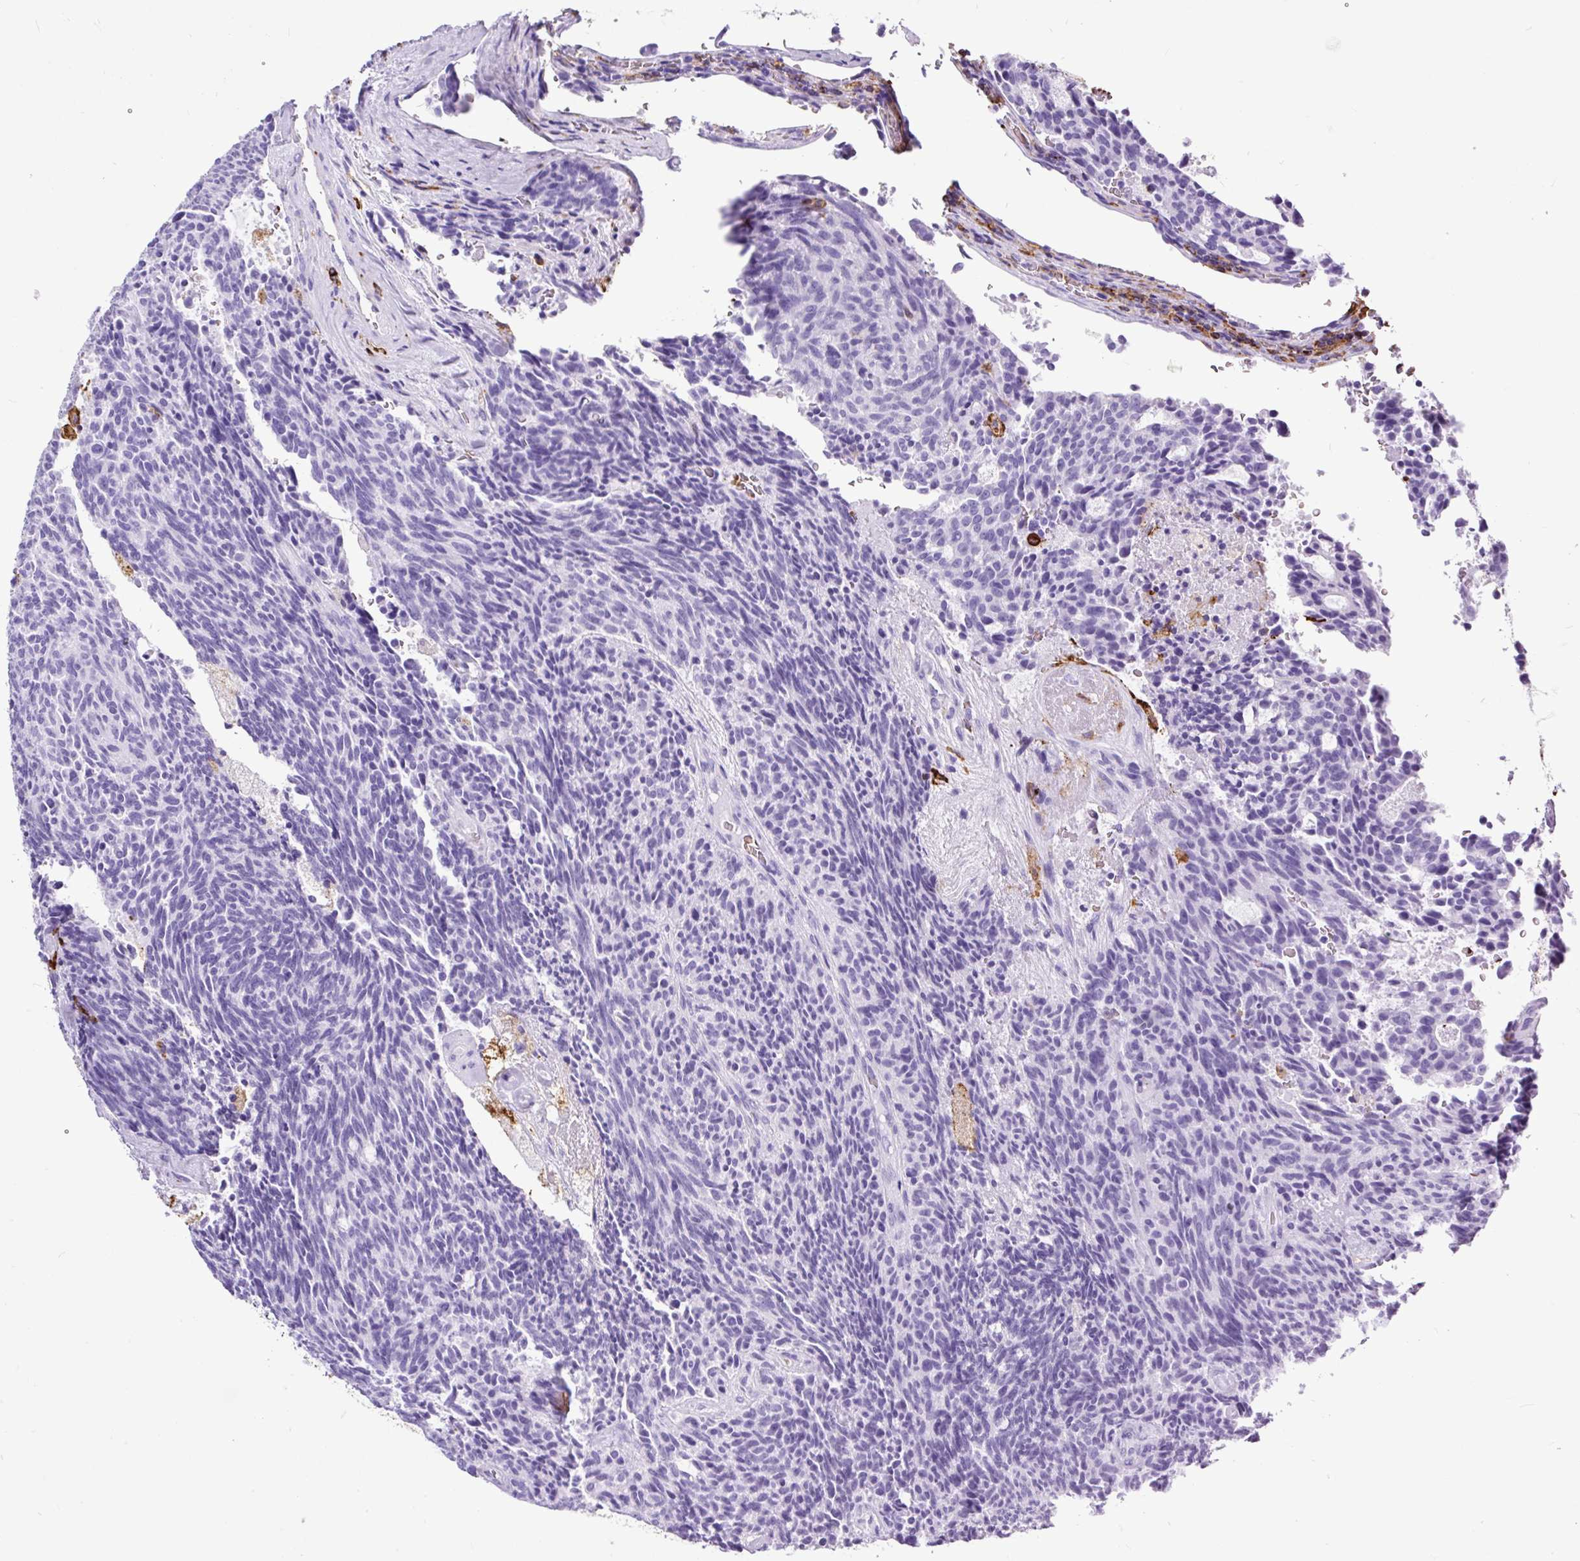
{"staining": {"intensity": "negative", "quantity": "none", "location": "none"}, "tissue": "carcinoid", "cell_type": "Tumor cells", "image_type": "cancer", "snomed": [{"axis": "morphology", "description": "Carcinoid, malignant, NOS"}, {"axis": "topography", "description": "Pancreas"}], "caption": "Histopathology image shows no protein staining in tumor cells of malignant carcinoid tissue.", "gene": "HLA-DRA", "patient": {"sex": "female", "age": 54}}